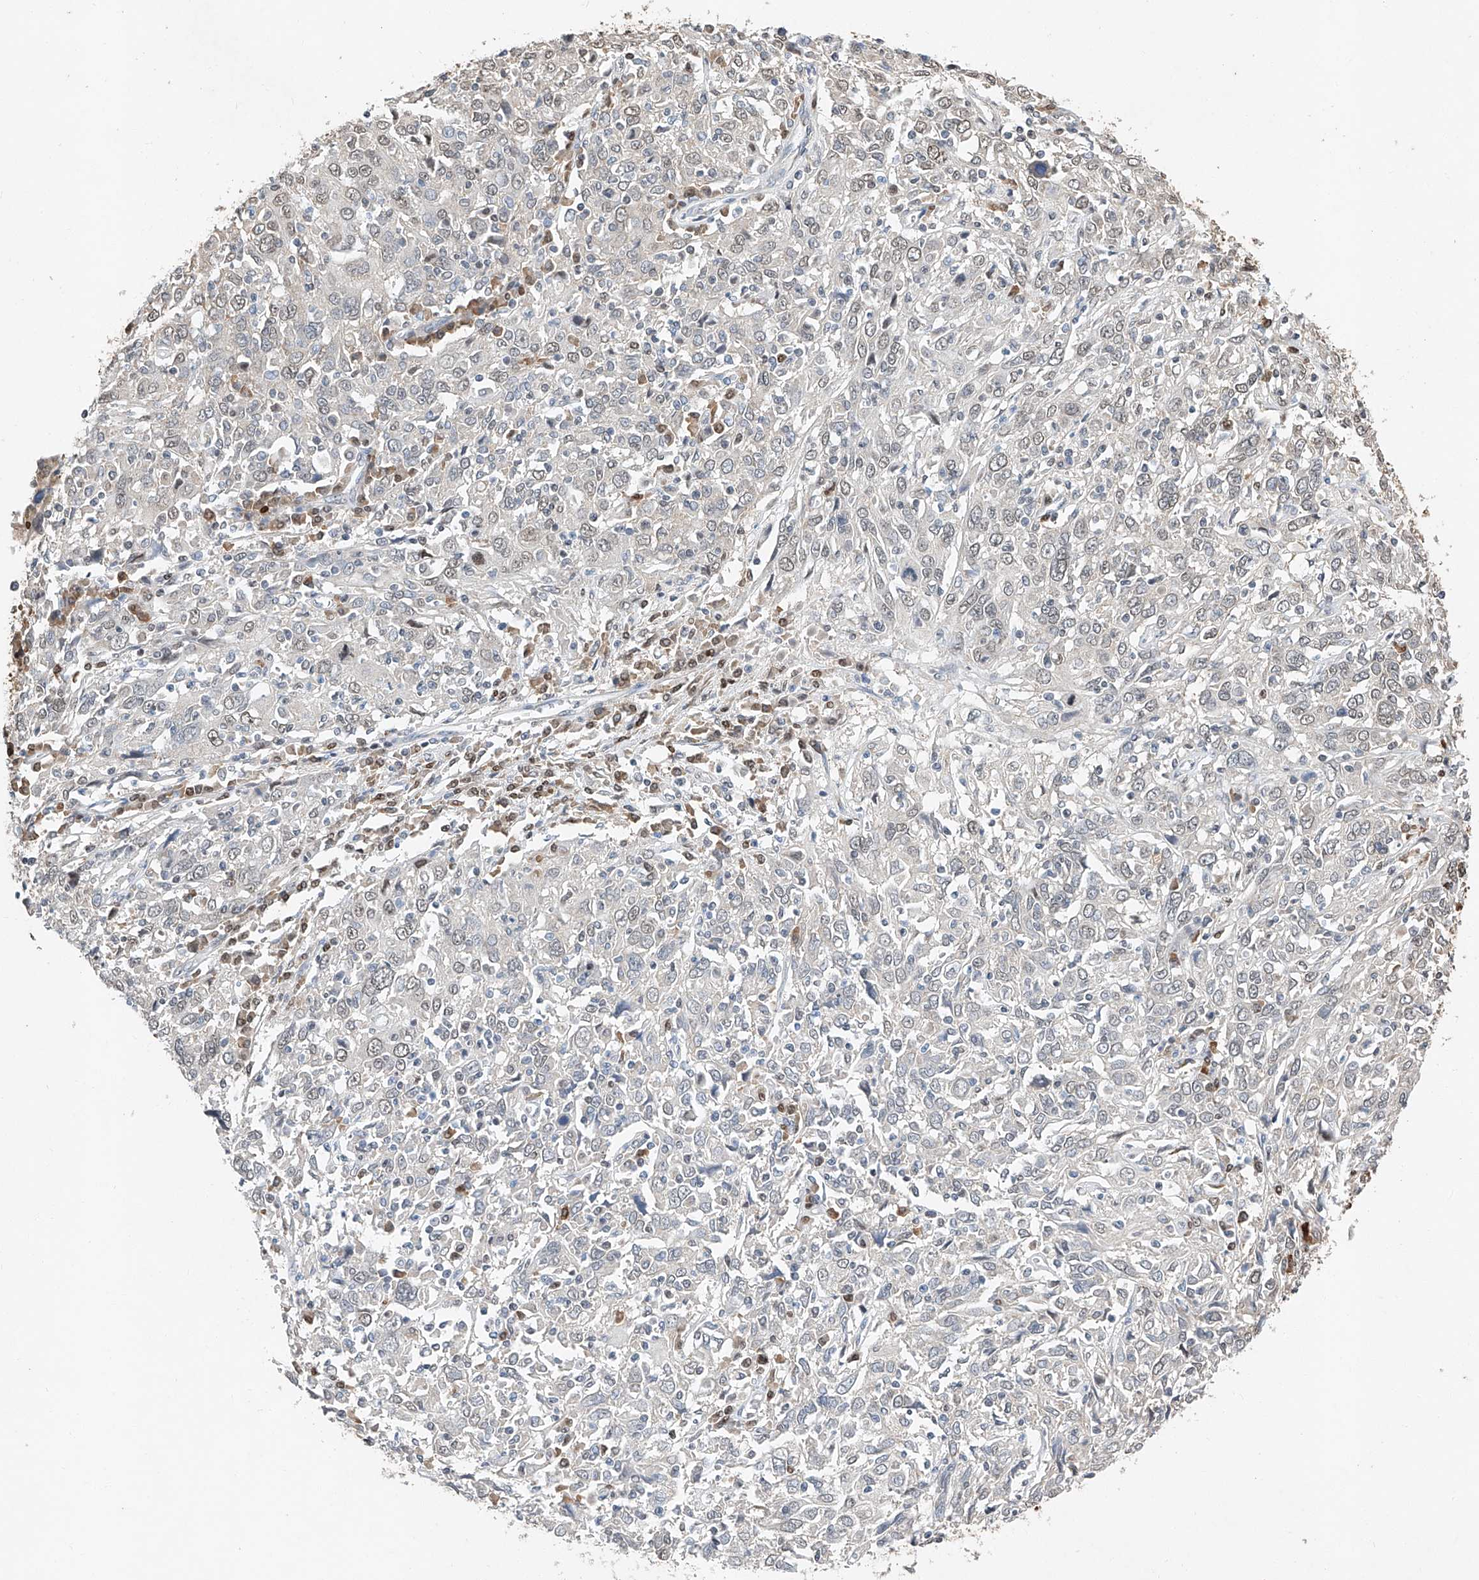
{"staining": {"intensity": "negative", "quantity": "none", "location": "none"}, "tissue": "cervical cancer", "cell_type": "Tumor cells", "image_type": "cancer", "snomed": [{"axis": "morphology", "description": "Squamous cell carcinoma, NOS"}, {"axis": "topography", "description": "Cervix"}], "caption": "An IHC image of cervical cancer is shown. There is no staining in tumor cells of cervical cancer.", "gene": "CTDP1", "patient": {"sex": "female", "age": 46}}